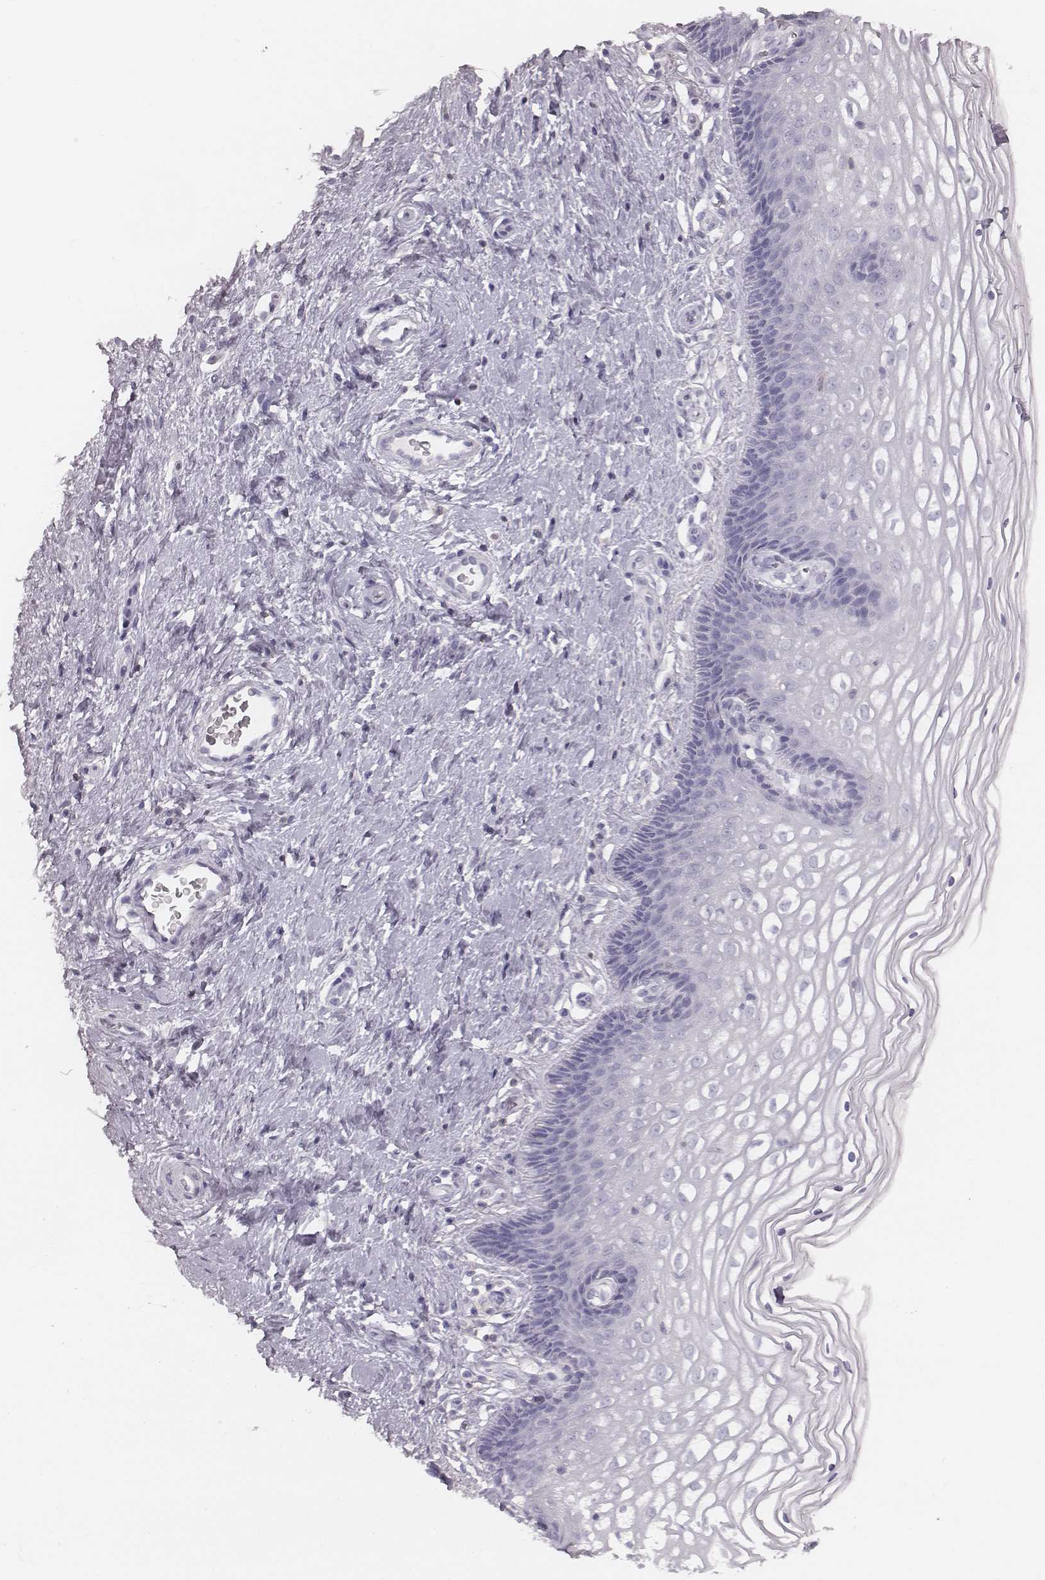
{"staining": {"intensity": "negative", "quantity": "none", "location": "none"}, "tissue": "cervix", "cell_type": "Glandular cells", "image_type": "normal", "snomed": [{"axis": "morphology", "description": "Normal tissue, NOS"}, {"axis": "topography", "description": "Cervix"}], "caption": "A high-resolution image shows IHC staining of benign cervix, which demonstrates no significant staining in glandular cells. (Brightfield microscopy of DAB immunohistochemistry (IHC) at high magnification).", "gene": "ENSG00000285837", "patient": {"sex": "female", "age": 34}}